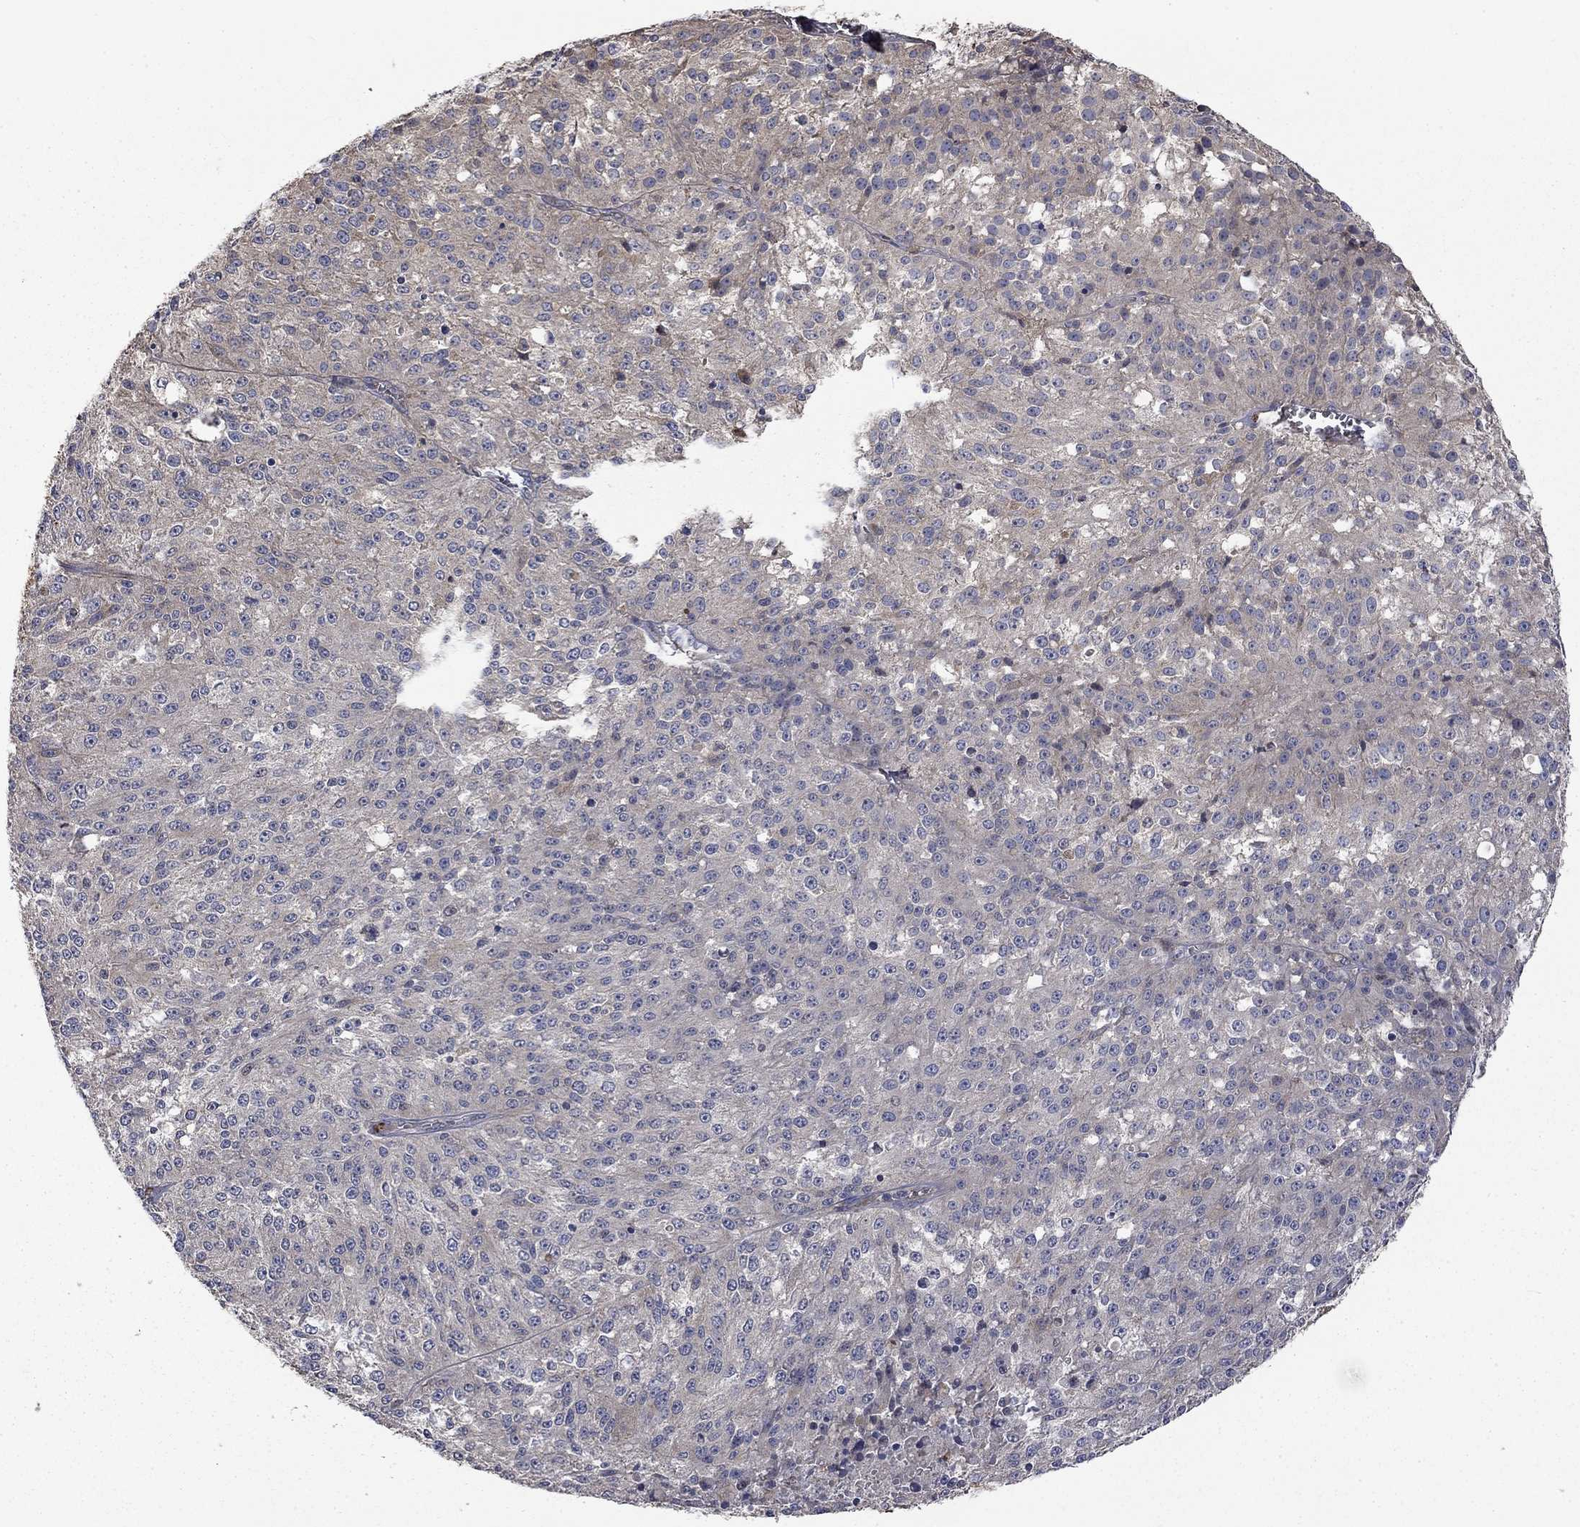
{"staining": {"intensity": "negative", "quantity": "none", "location": "none"}, "tissue": "melanoma", "cell_type": "Tumor cells", "image_type": "cancer", "snomed": [{"axis": "morphology", "description": "Malignant melanoma, Metastatic site"}, {"axis": "topography", "description": "Lymph node"}], "caption": "Immunohistochemistry (IHC) histopathology image of neoplastic tissue: human malignant melanoma (metastatic site) stained with DAB (3,3'-diaminobenzidine) shows no significant protein positivity in tumor cells.", "gene": "VCAN", "patient": {"sex": "female", "age": 64}}